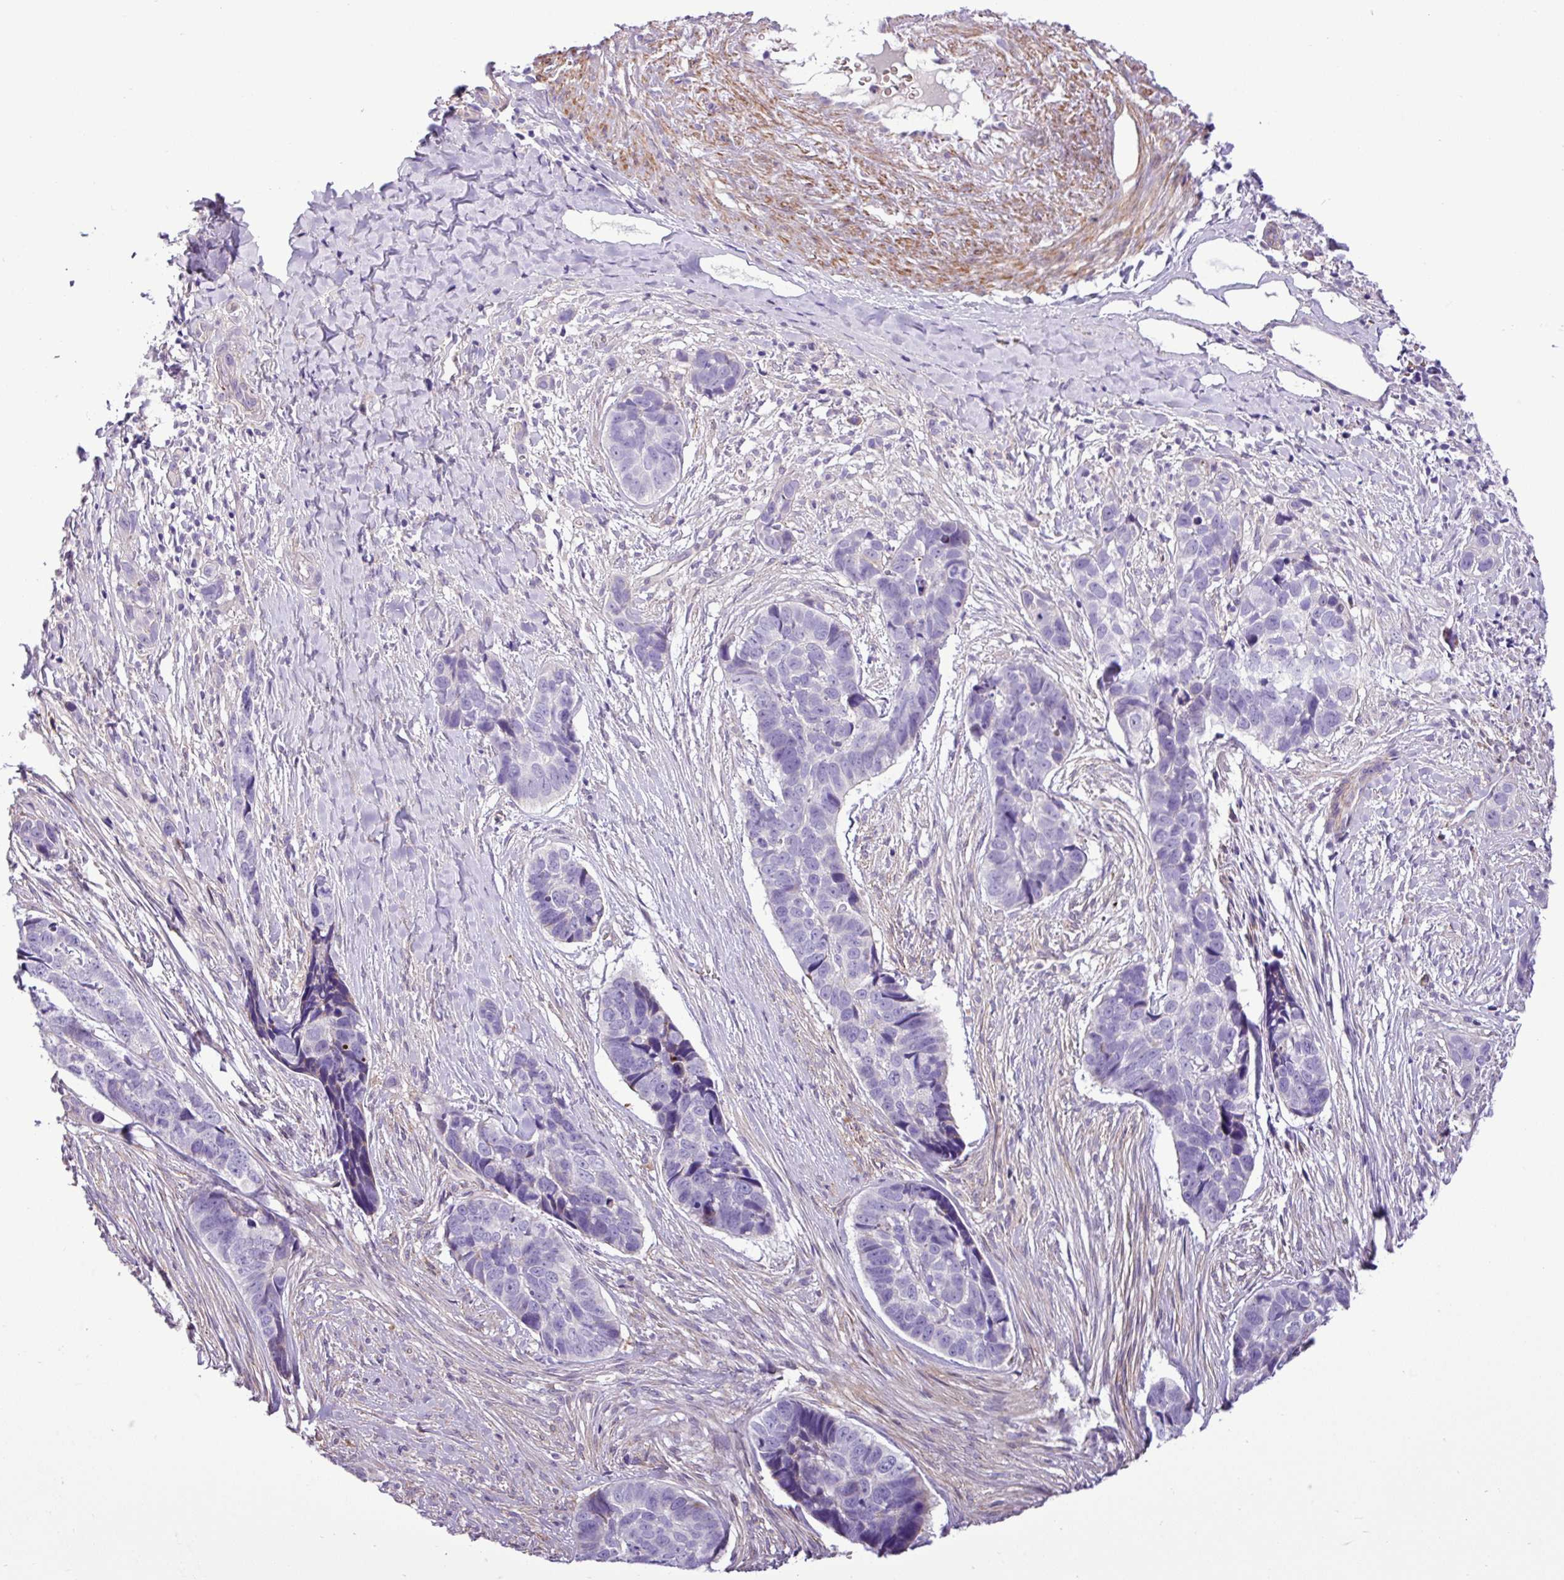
{"staining": {"intensity": "negative", "quantity": "none", "location": "none"}, "tissue": "skin cancer", "cell_type": "Tumor cells", "image_type": "cancer", "snomed": [{"axis": "morphology", "description": "Basal cell carcinoma"}, {"axis": "topography", "description": "Skin"}], "caption": "There is no significant staining in tumor cells of skin cancer.", "gene": "C11orf91", "patient": {"sex": "female", "age": 82}}